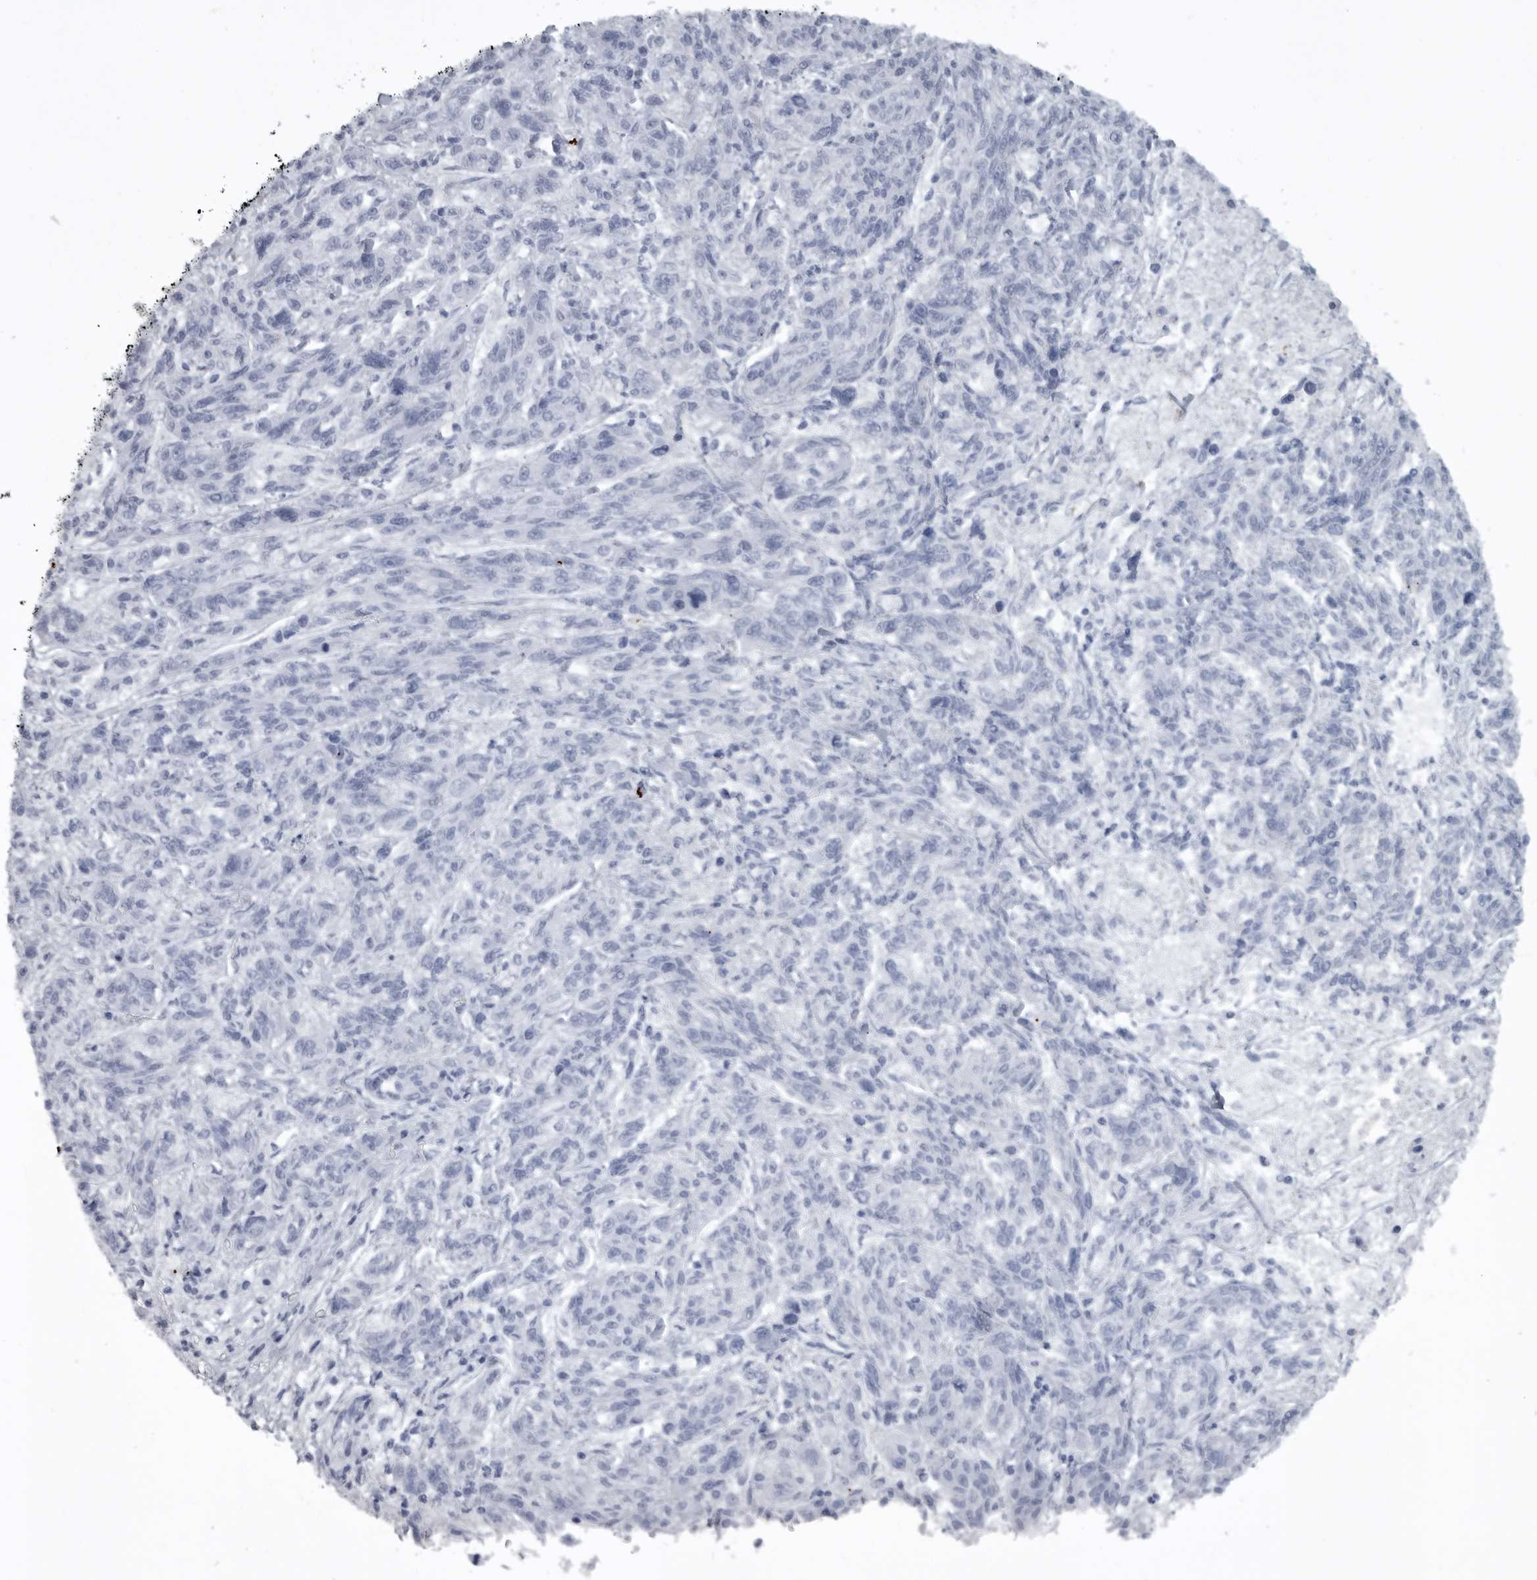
{"staining": {"intensity": "negative", "quantity": "none", "location": "none"}, "tissue": "melanoma", "cell_type": "Tumor cells", "image_type": "cancer", "snomed": [{"axis": "morphology", "description": "Malignant melanoma, NOS"}, {"axis": "topography", "description": "Skin"}], "caption": "Photomicrograph shows no significant protein staining in tumor cells of malignant melanoma.", "gene": "HMGN3", "patient": {"sex": "male", "age": 53}}